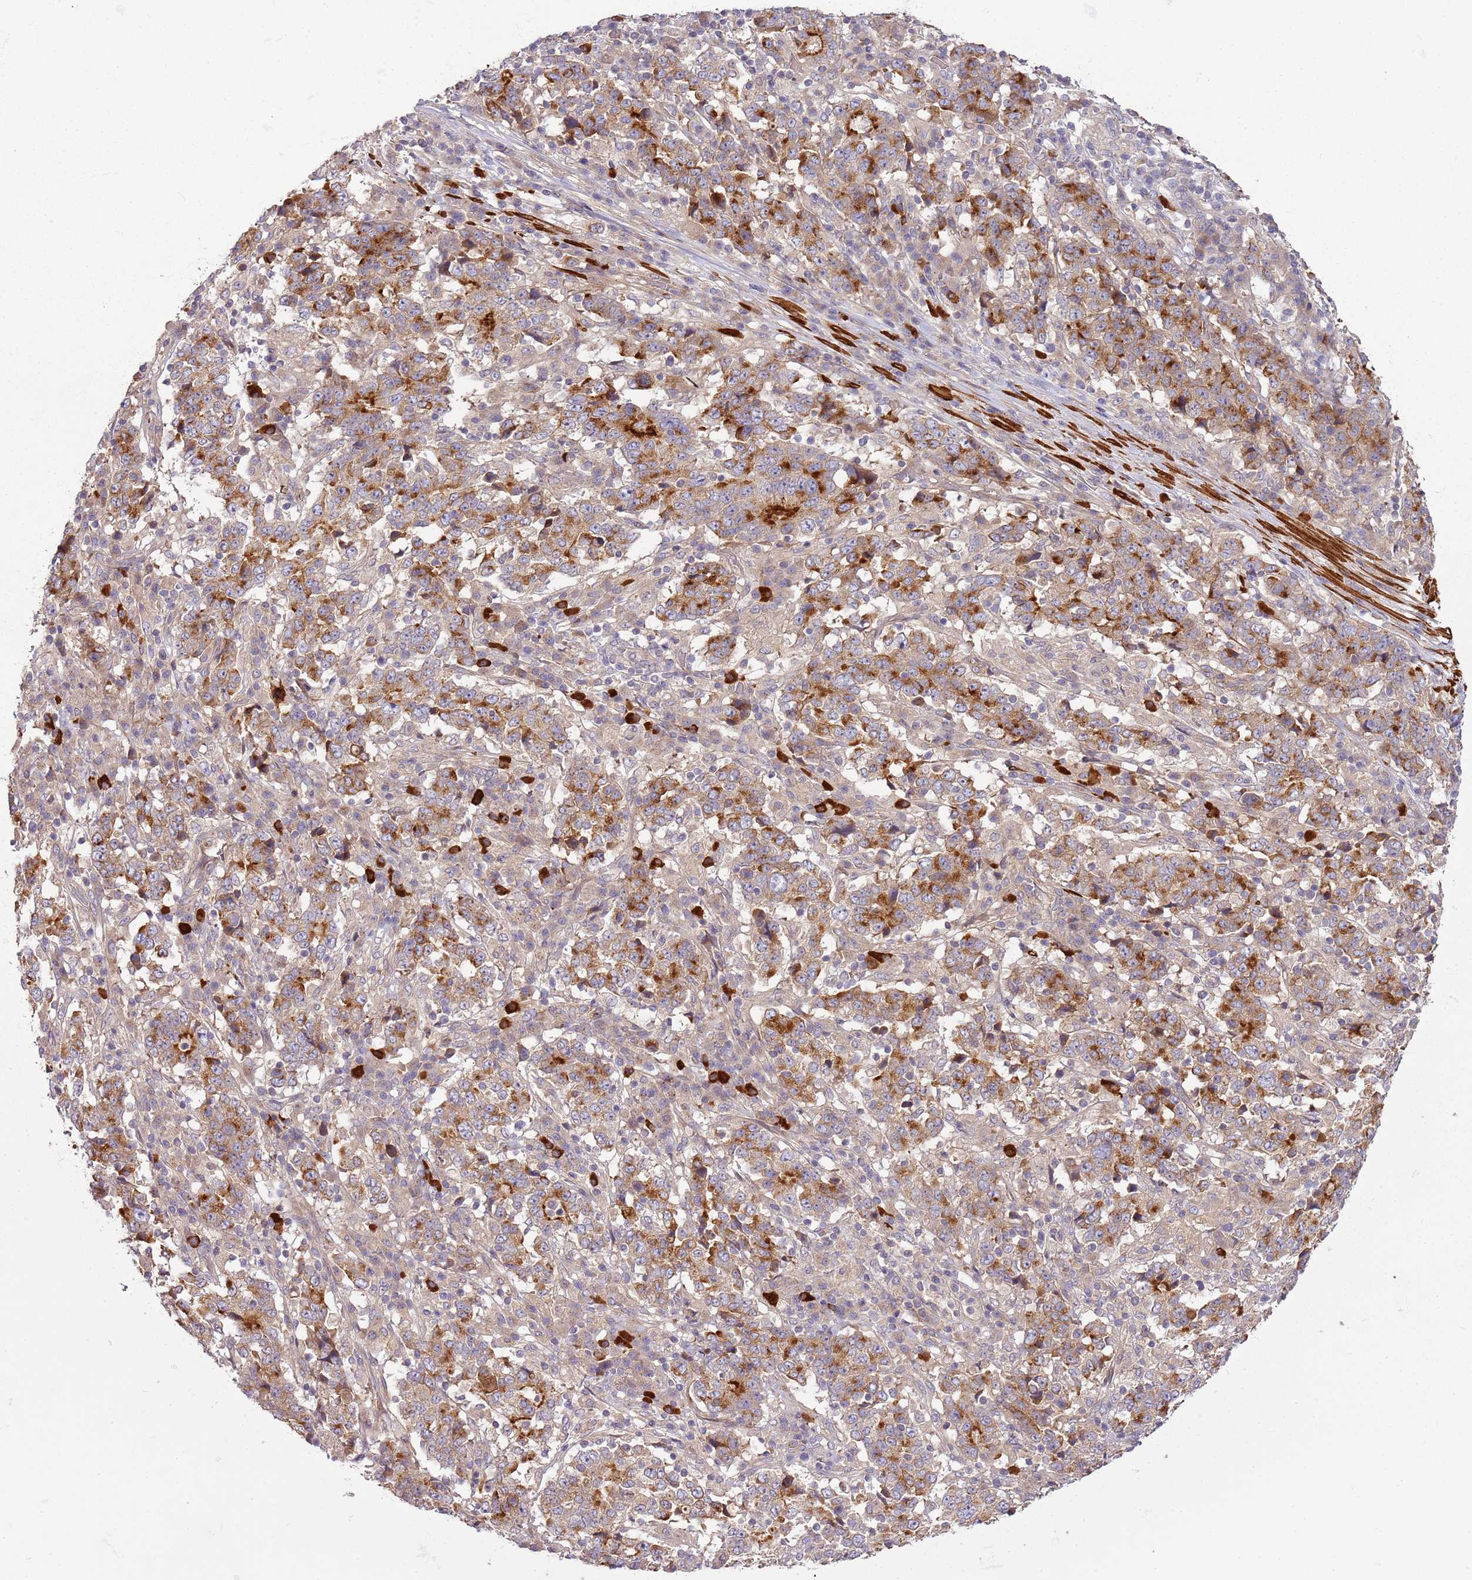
{"staining": {"intensity": "strong", "quantity": "25%-75%", "location": "cytoplasmic/membranous"}, "tissue": "stomach cancer", "cell_type": "Tumor cells", "image_type": "cancer", "snomed": [{"axis": "morphology", "description": "Adenocarcinoma, NOS"}, {"axis": "topography", "description": "Stomach"}], "caption": "This is a photomicrograph of IHC staining of stomach cancer (adenocarcinoma), which shows strong staining in the cytoplasmic/membranous of tumor cells.", "gene": "RNF128", "patient": {"sex": "male", "age": 59}}